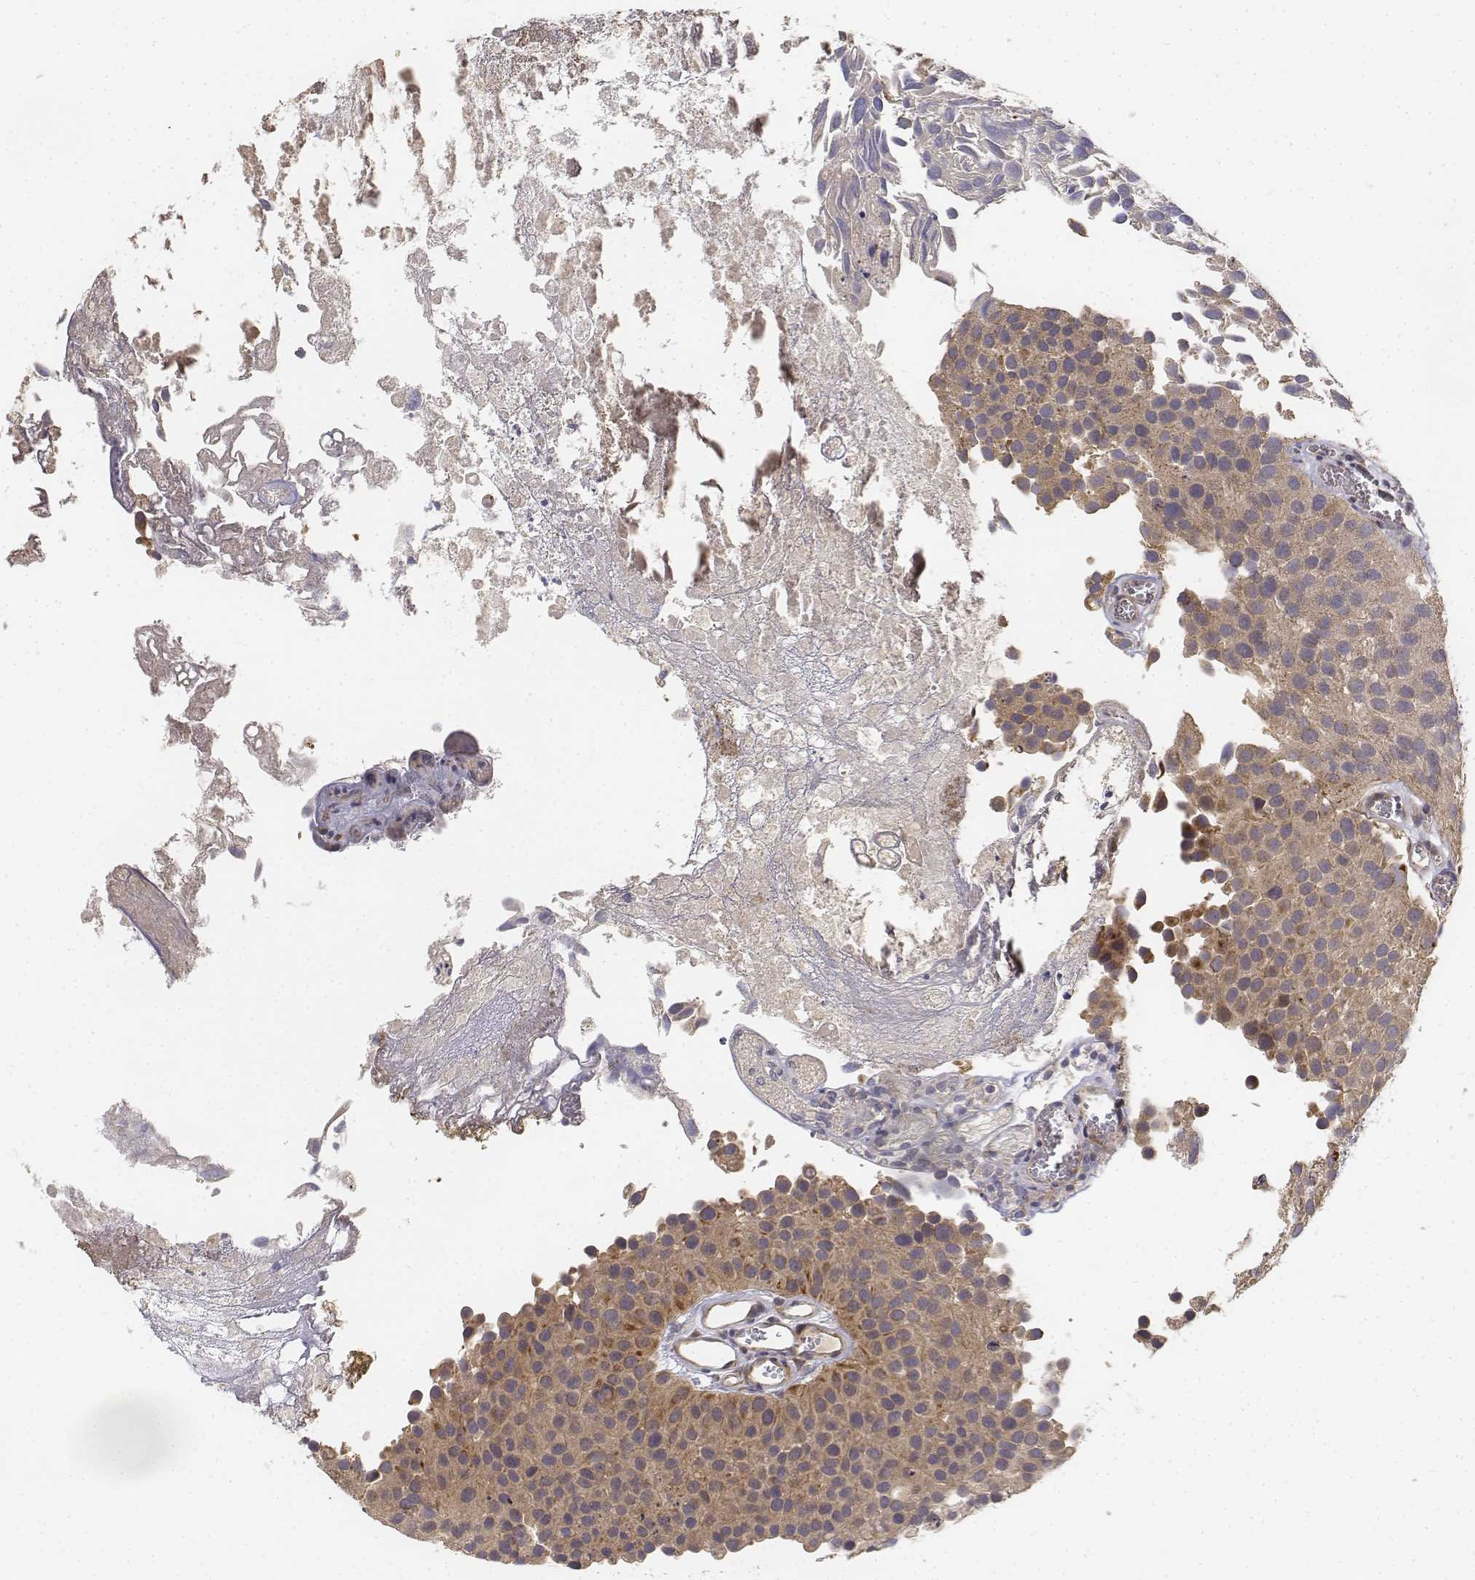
{"staining": {"intensity": "moderate", "quantity": ">75%", "location": "cytoplasmic/membranous"}, "tissue": "urothelial cancer", "cell_type": "Tumor cells", "image_type": "cancer", "snomed": [{"axis": "morphology", "description": "Urothelial carcinoma, Low grade"}, {"axis": "topography", "description": "Urinary bladder"}], "caption": "Protein expression analysis of human urothelial carcinoma (low-grade) reveals moderate cytoplasmic/membranous staining in about >75% of tumor cells. The staining was performed using DAB (3,3'-diaminobenzidine), with brown indicating positive protein expression. Nuclei are stained blue with hematoxylin.", "gene": "FBXO21", "patient": {"sex": "female", "age": 69}}